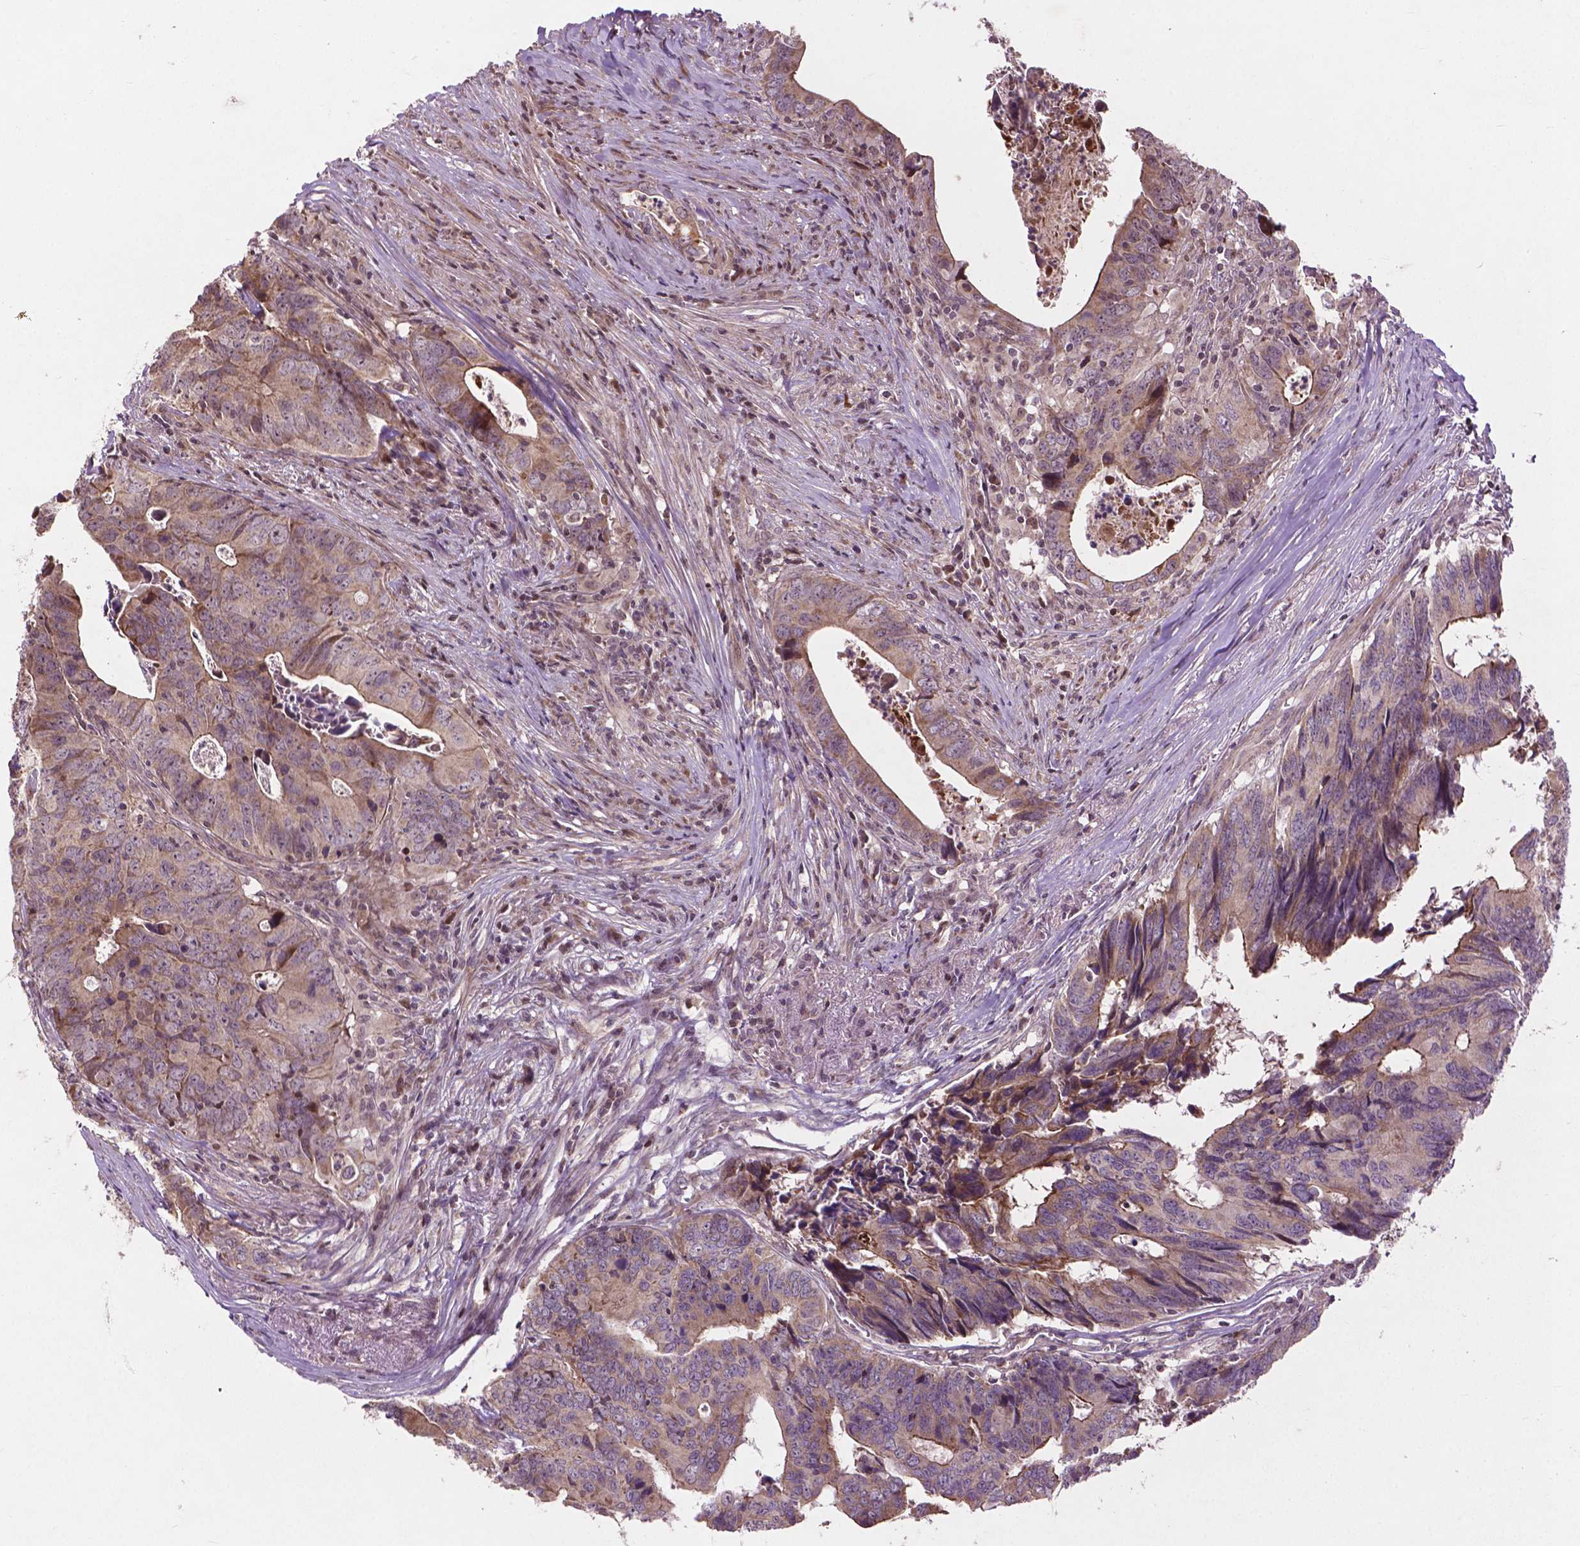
{"staining": {"intensity": "moderate", "quantity": "25%-75%", "location": "cytoplasmic/membranous"}, "tissue": "colorectal cancer", "cell_type": "Tumor cells", "image_type": "cancer", "snomed": [{"axis": "morphology", "description": "Adenocarcinoma, NOS"}, {"axis": "topography", "description": "Colon"}], "caption": "High-power microscopy captured an immunohistochemistry histopathology image of adenocarcinoma (colorectal), revealing moderate cytoplasmic/membranous expression in about 25%-75% of tumor cells.", "gene": "B3GALNT2", "patient": {"sex": "female", "age": 82}}